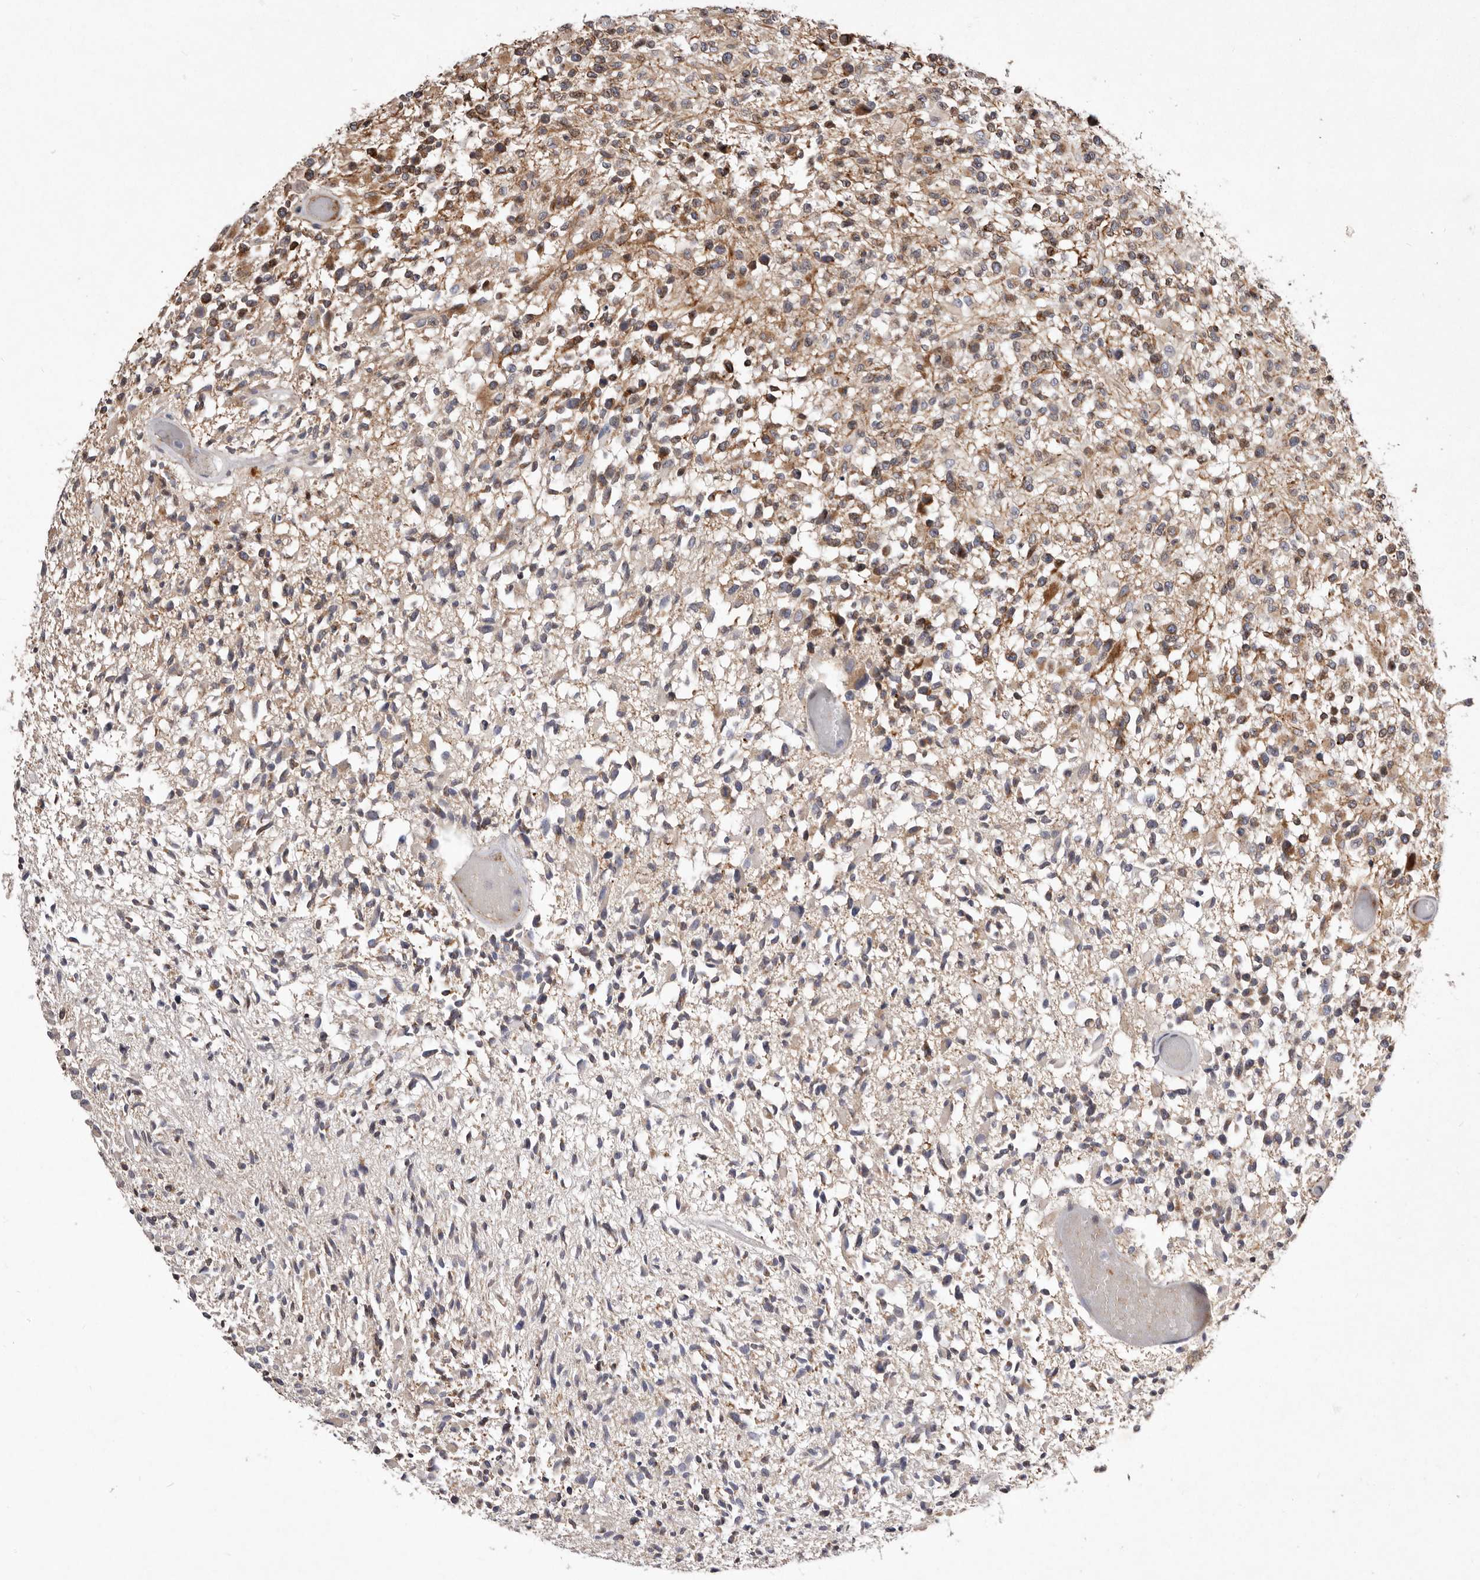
{"staining": {"intensity": "moderate", "quantity": "25%-75%", "location": "cytoplasmic/membranous"}, "tissue": "glioma", "cell_type": "Tumor cells", "image_type": "cancer", "snomed": [{"axis": "morphology", "description": "Glioma, malignant, High grade"}, {"axis": "morphology", "description": "Glioblastoma, NOS"}, {"axis": "topography", "description": "Brain"}], "caption": "Human glioma stained for a protein (brown) reveals moderate cytoplasmic/membranous positive expression in about 25%-75% of tumor cells.", "gene": "TIMM17B", "patient": {"sex": "male", "age": 60}}